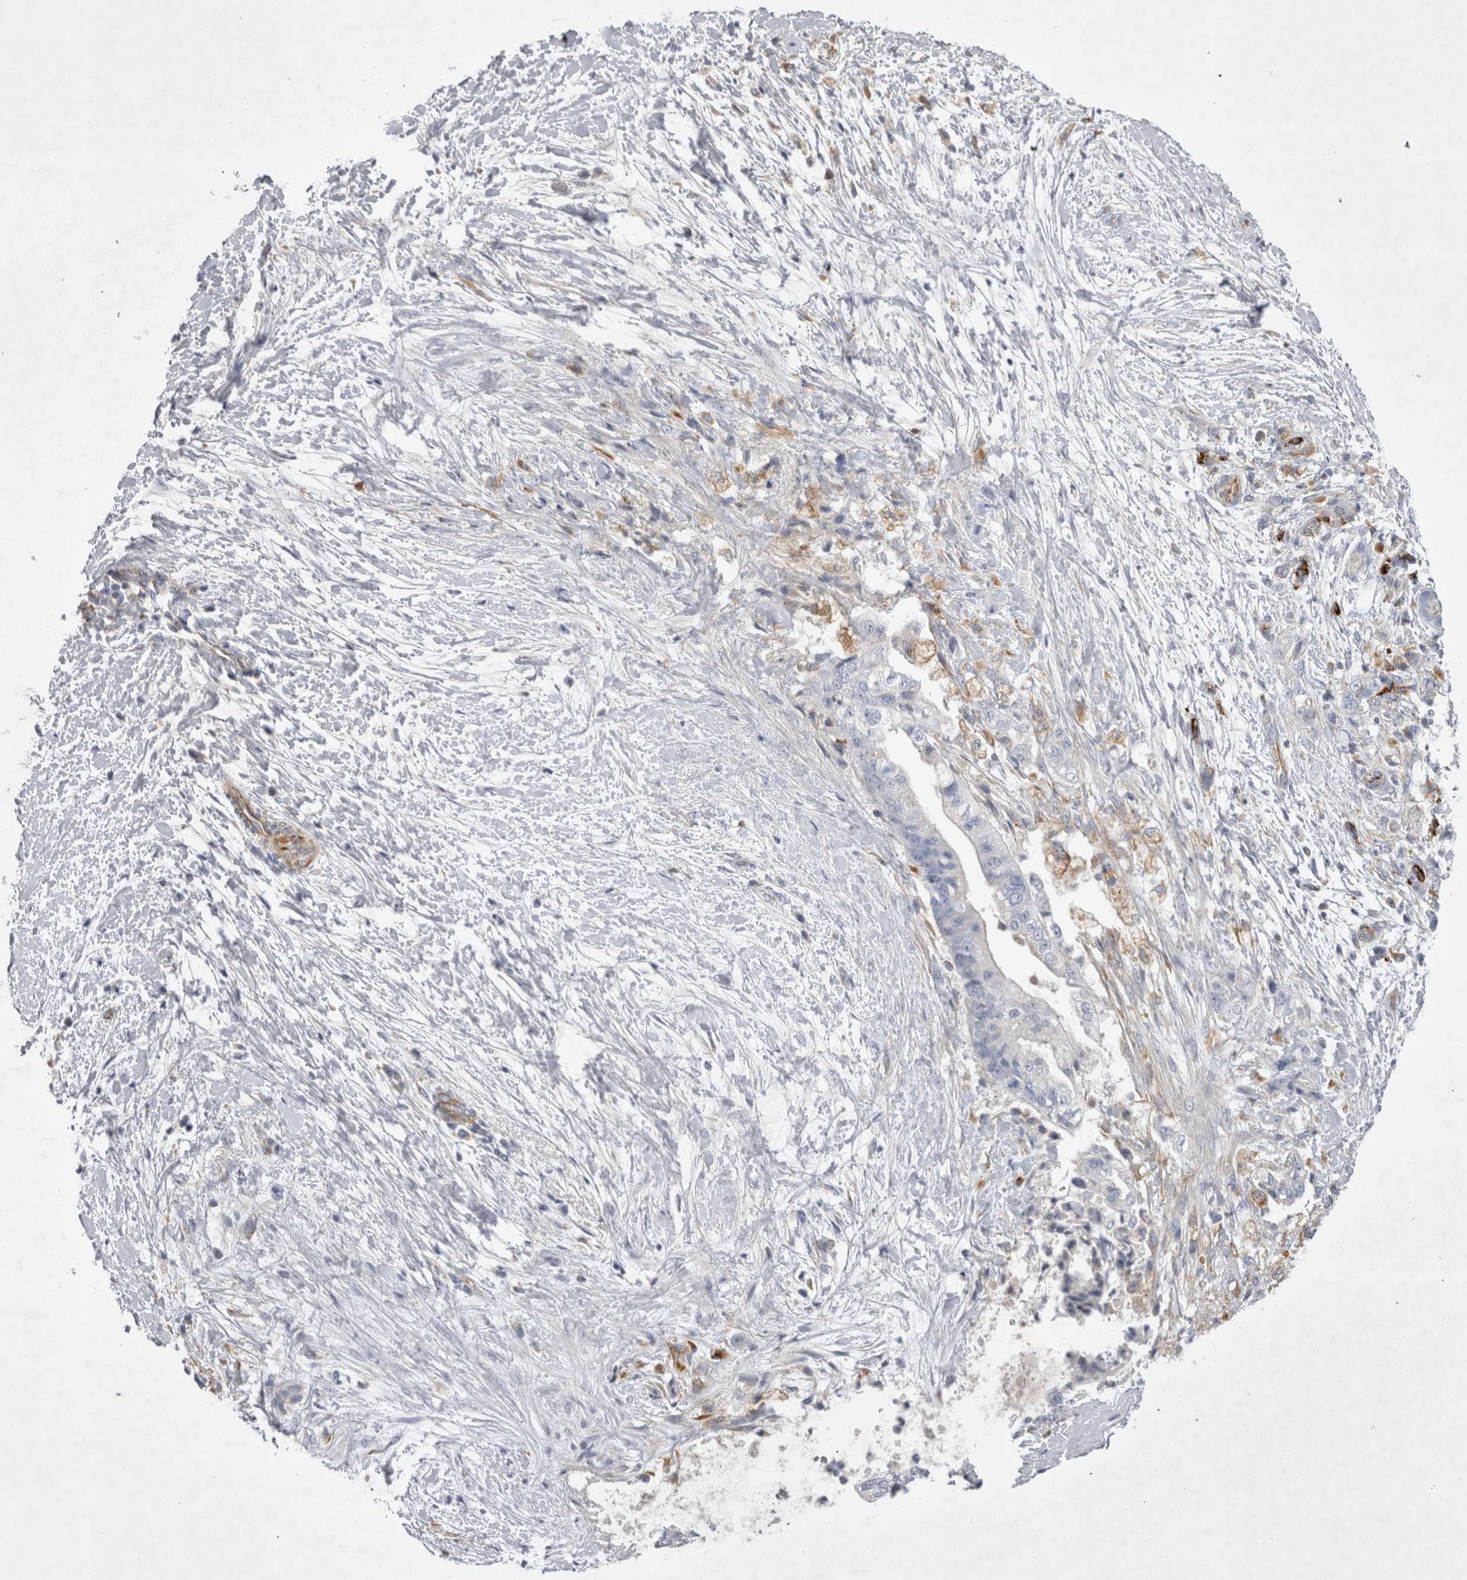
{"staining": {"intensity": "negative", "quantity": "none", "location": "none"}, "tissue": "pancreatic cancer", "cell_type": "Tumor cells", "image_type": "cancer", "snomed": [{"axis": "morphology", "description": "Adenocarcinoma, NOS"}, {"axis": "topography", "description": "Pancreas"}], "caption": "The histopathology image demonstrates no significant positivity in tumor cells of pancreatic cancer (adenocarcinoma).", "gene": "STRADB", "patient": {"sex": "male", "age": 59}}